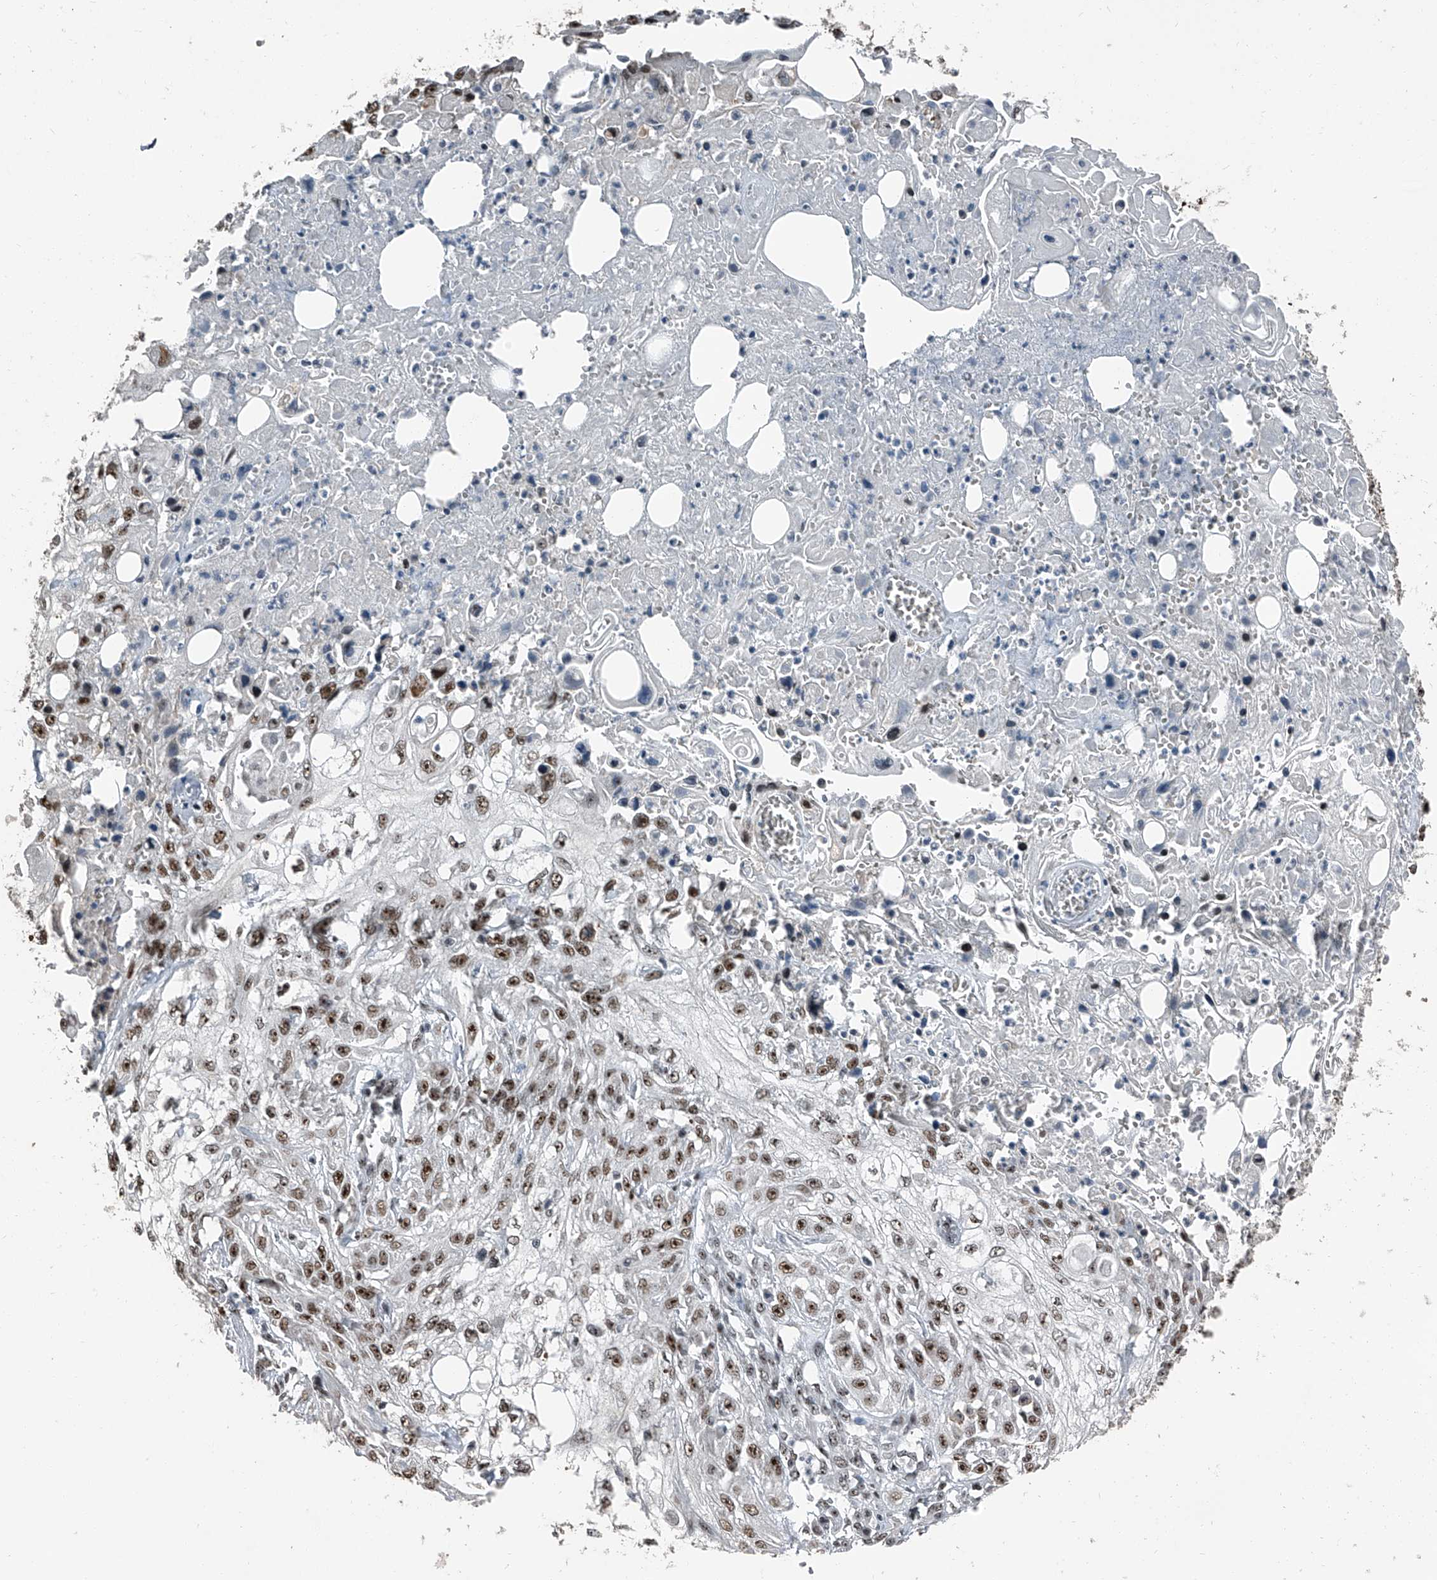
{"staining": {"intensity": "moderate", "quantity": ">75%", "location": "nuclear"}, "tissue": "skin cancer", "cell_type": "Tumor cells", "image_type": "cancer", "snomed": [{"axis": "morphology", "description": "Squamous cell carcinoma, NOS"}, {"axis": "topography", "description": "Skin"}], "caption": "Protein analysis of skin cancer (squamous cell carcinoma) tissue exhibits moderate nuclear expression in about >75% of tumor cells. (DAB (3,3'-diaminobenzidine) IHC with brightfield microscopy, high magnification).", "gene": "TCOF1", "patient": {"sex": "male", "age": 75}}